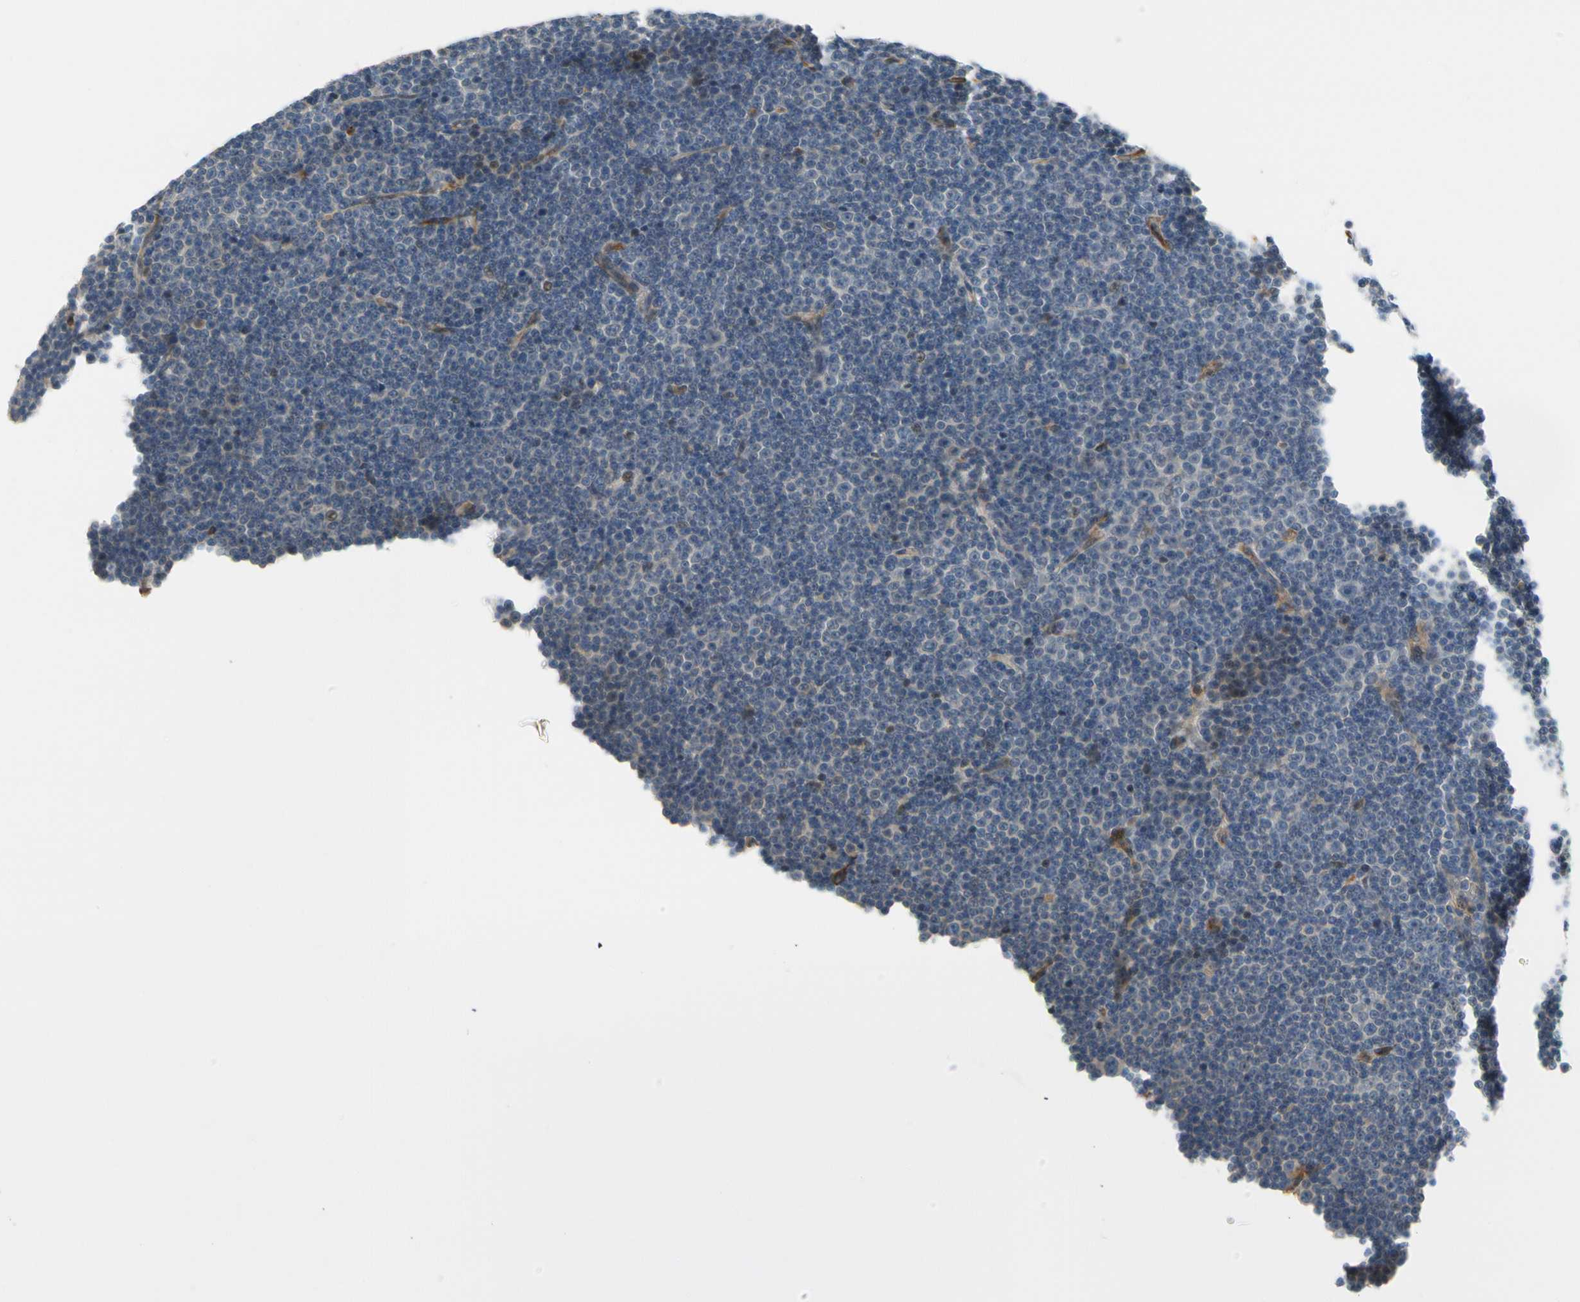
{"staining": {"intensity": "weak", "quantity": "<25%", "location": "cytoplasmic/membranous"}, "tissue": "lymphoma", "cell_type": "Tumor cells", "image_type": "cancer", "snomed": [{"axis": "morphology", "description": "Malignant lymphoma, non-Hodgkin's type, Low grade"}, {"axis": "topography", "description": "Lymph node"}], "caption": "This is an immunohistochemistry micrograph of lymphoma. There is no staining in tumor cells.", "gene": "CFAP36", "patient": {"sex": "female", "age": 67}}